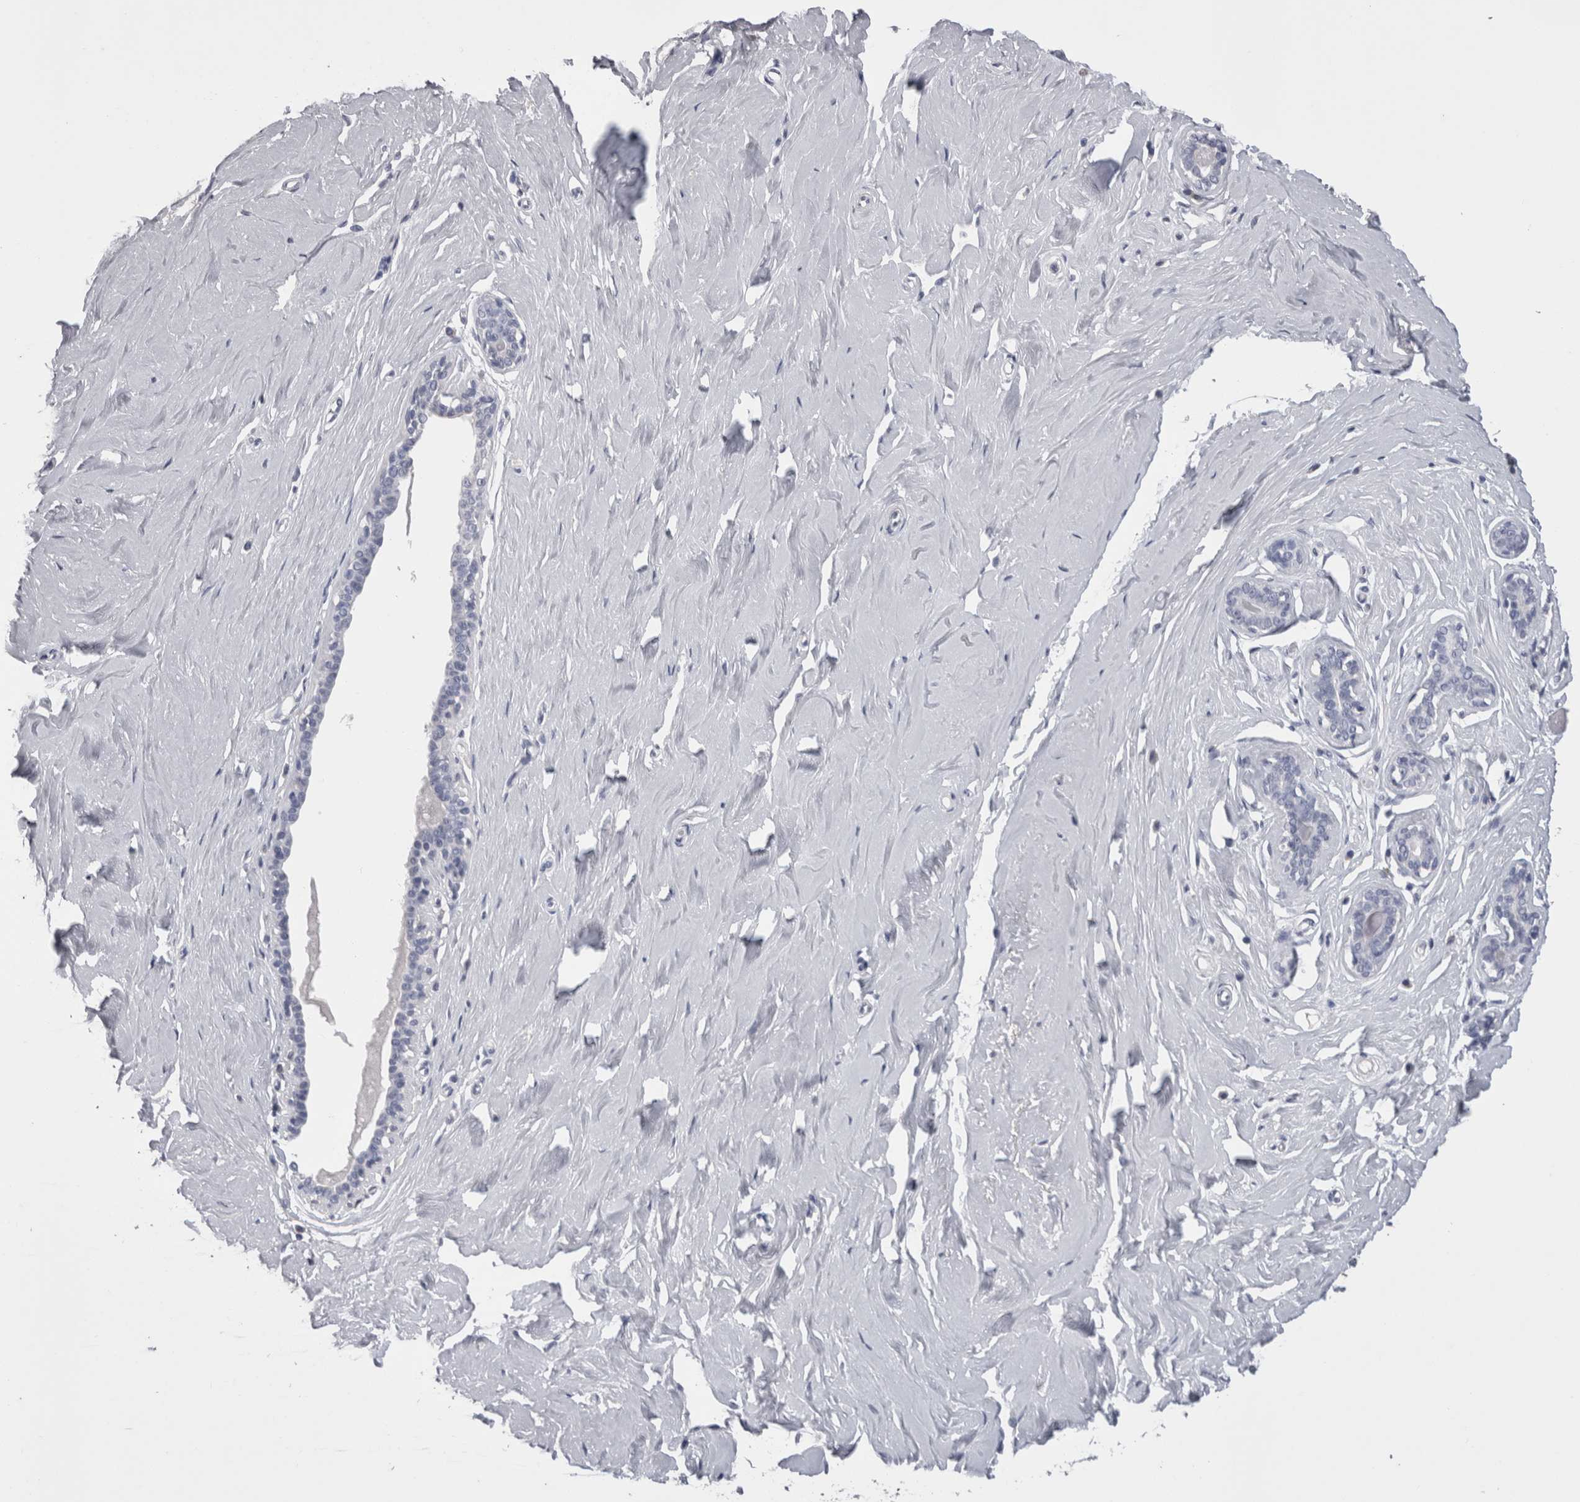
{"staining": {"intensity": "negative", "quantity": "none", "location": "none"}, "tissue": "breast", "cell_type": "Adipocytes", "image_type": "normal", "snomed": [{"axis": "morphology", "description": "Normal tissue, NOS"}, {"axis": "topography", "description": "Breast"}], "caption": "Immunohistochemistry (IHC) micrograph of benign human breast stained for a protein (brown), which displays no staining in adipocytes. The staining was performed using DAB (3,3'-diaminobenzidine) to visualize the protein expression in brown, while the nuclei were stained in blue with hematoxylin (Magnification: 20x).", "gene": "CDHR5", "patient": {"sex": "female", "age": 23}}